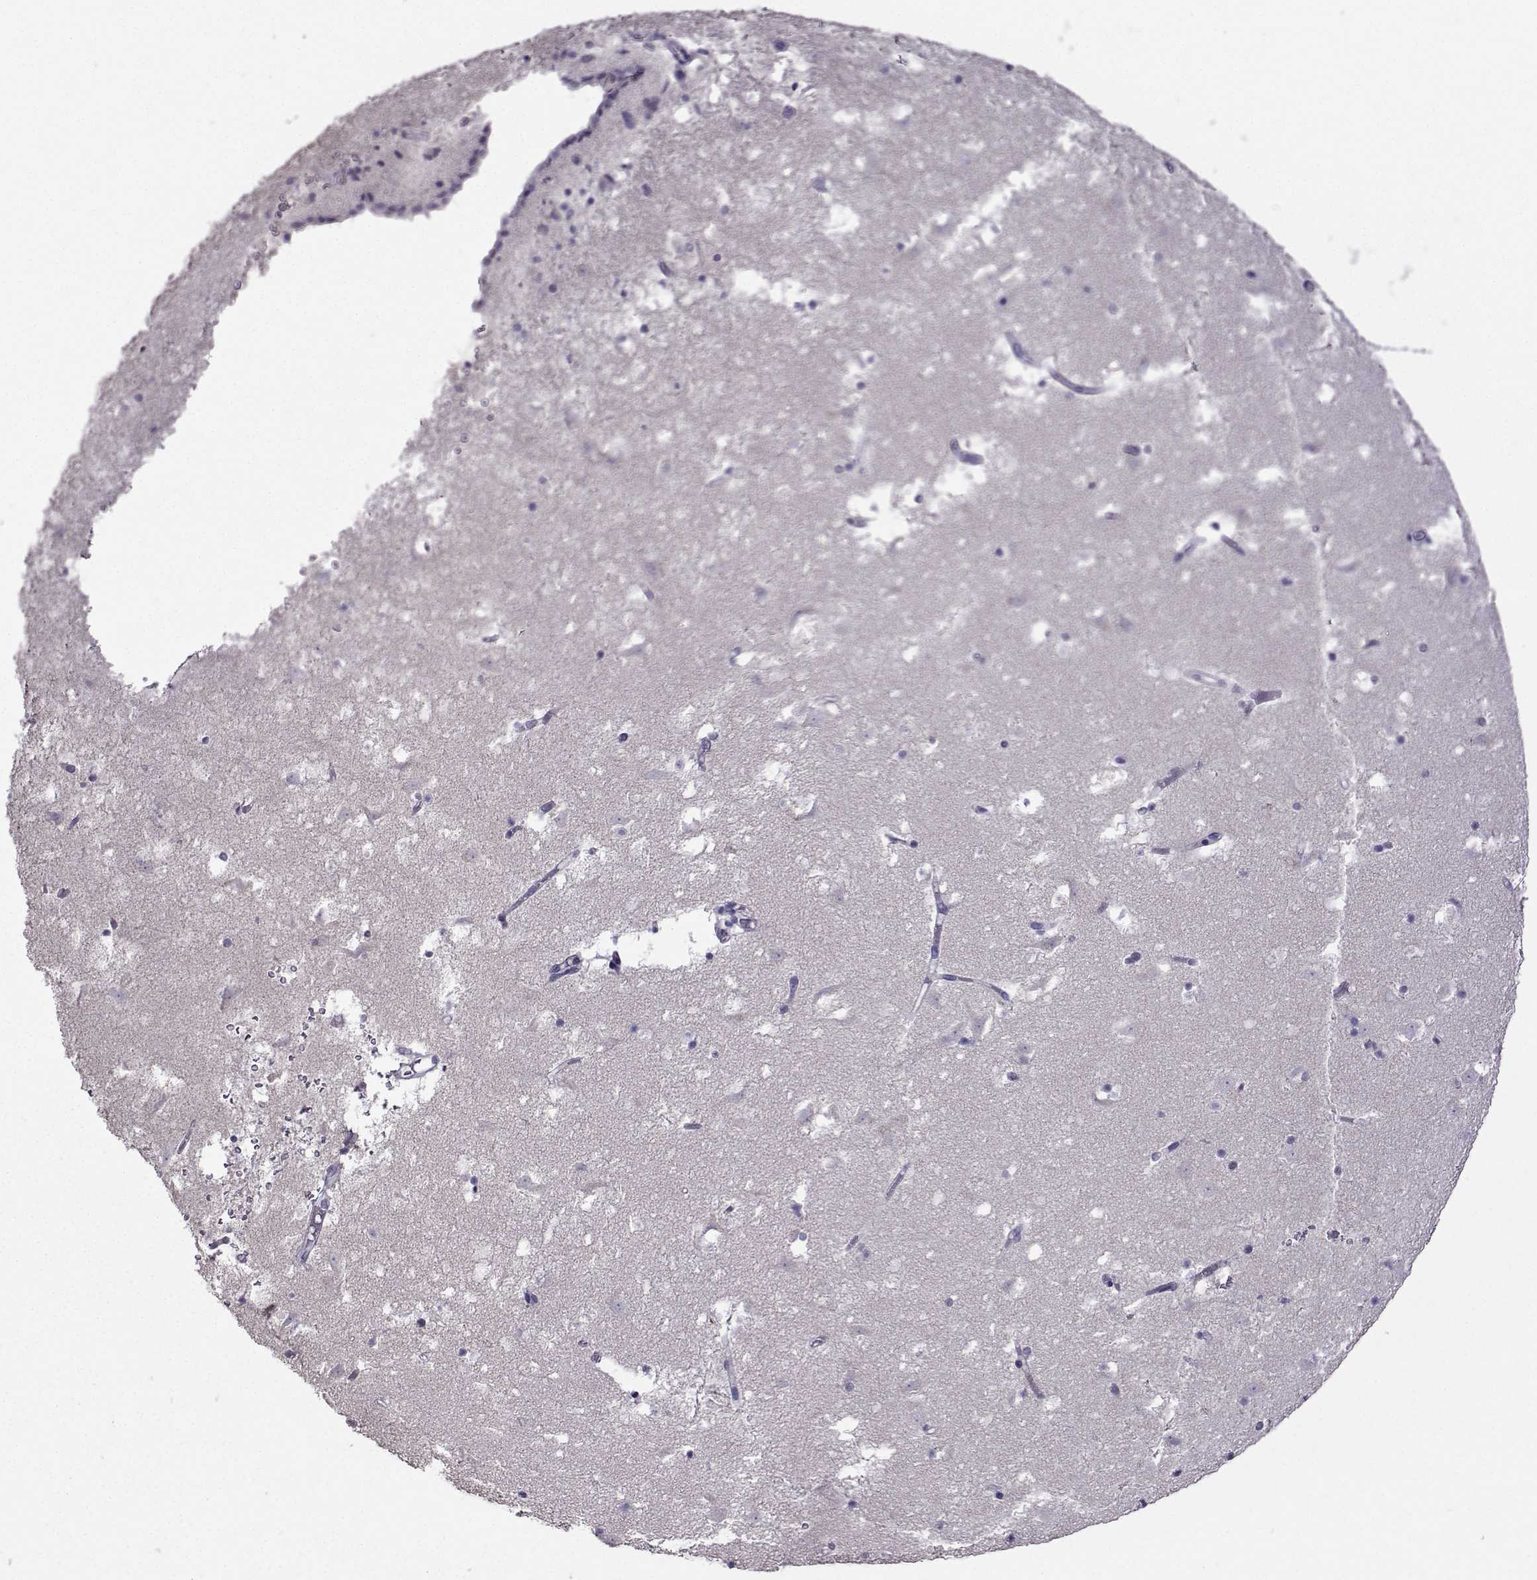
{"staining": {"intensity": "negative", "quantity": "none", "location": "none"}, "tissue": "caudate", "cell_type": "Glial cells", "image_type": "normal", "snomed": [{"axis": "morphology", "description": "Normal tissue, NOS"}, {"axis": "topography", "description": "Lateral ventricle wall"}], "caption": "Immunohistochemistry histopathology image of normal caudate stained for a protein (brown), which shows no staining in glial cells.", "gene": "CRYBB1", "patient": {"sex": "female", "age": 42}}